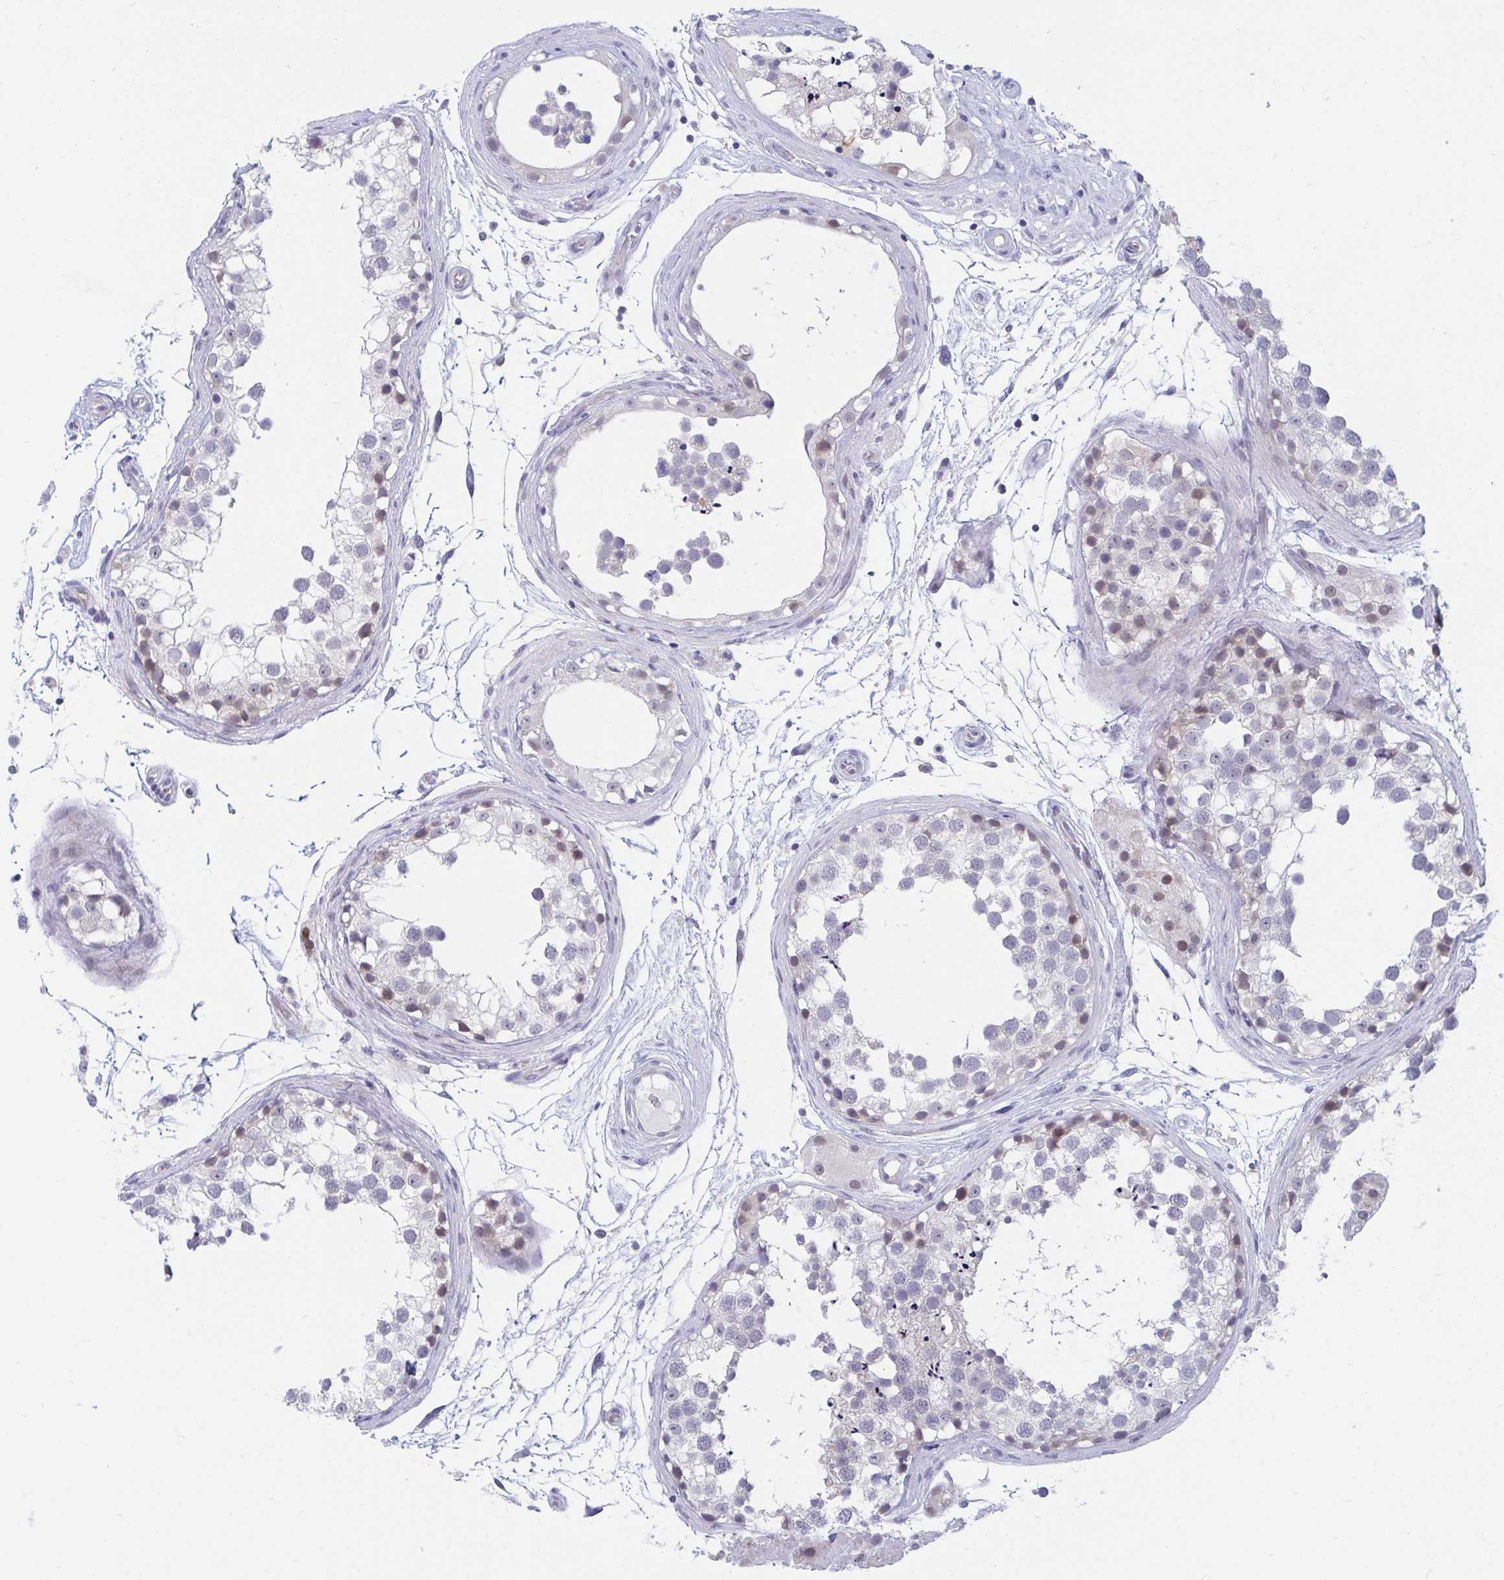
{"staining": {"intensity": "weak", "quantity": "<25%", "location": "cytoplasmic/membranous,nuclear"}, "tissue": "testis", "cell_type": "Cells in seminiferous ducts", "image_type": "normal", "snomed": [{"axis": "morphology", "description": "Normal tissue, NOS"}, {"axis": "morphology", "description": "Seminoma, NOS"}, {"axis": "topography", "description": "Testis"}], "caption": "IHC photomicrograph of normal testis: testis stained with DAB (3,3'-diaminobenzidine) displays no significant protein staining in cells in seminiferous ducts.", "gene": "DAOA", "patient": {"sex": "male", "age": 65}}